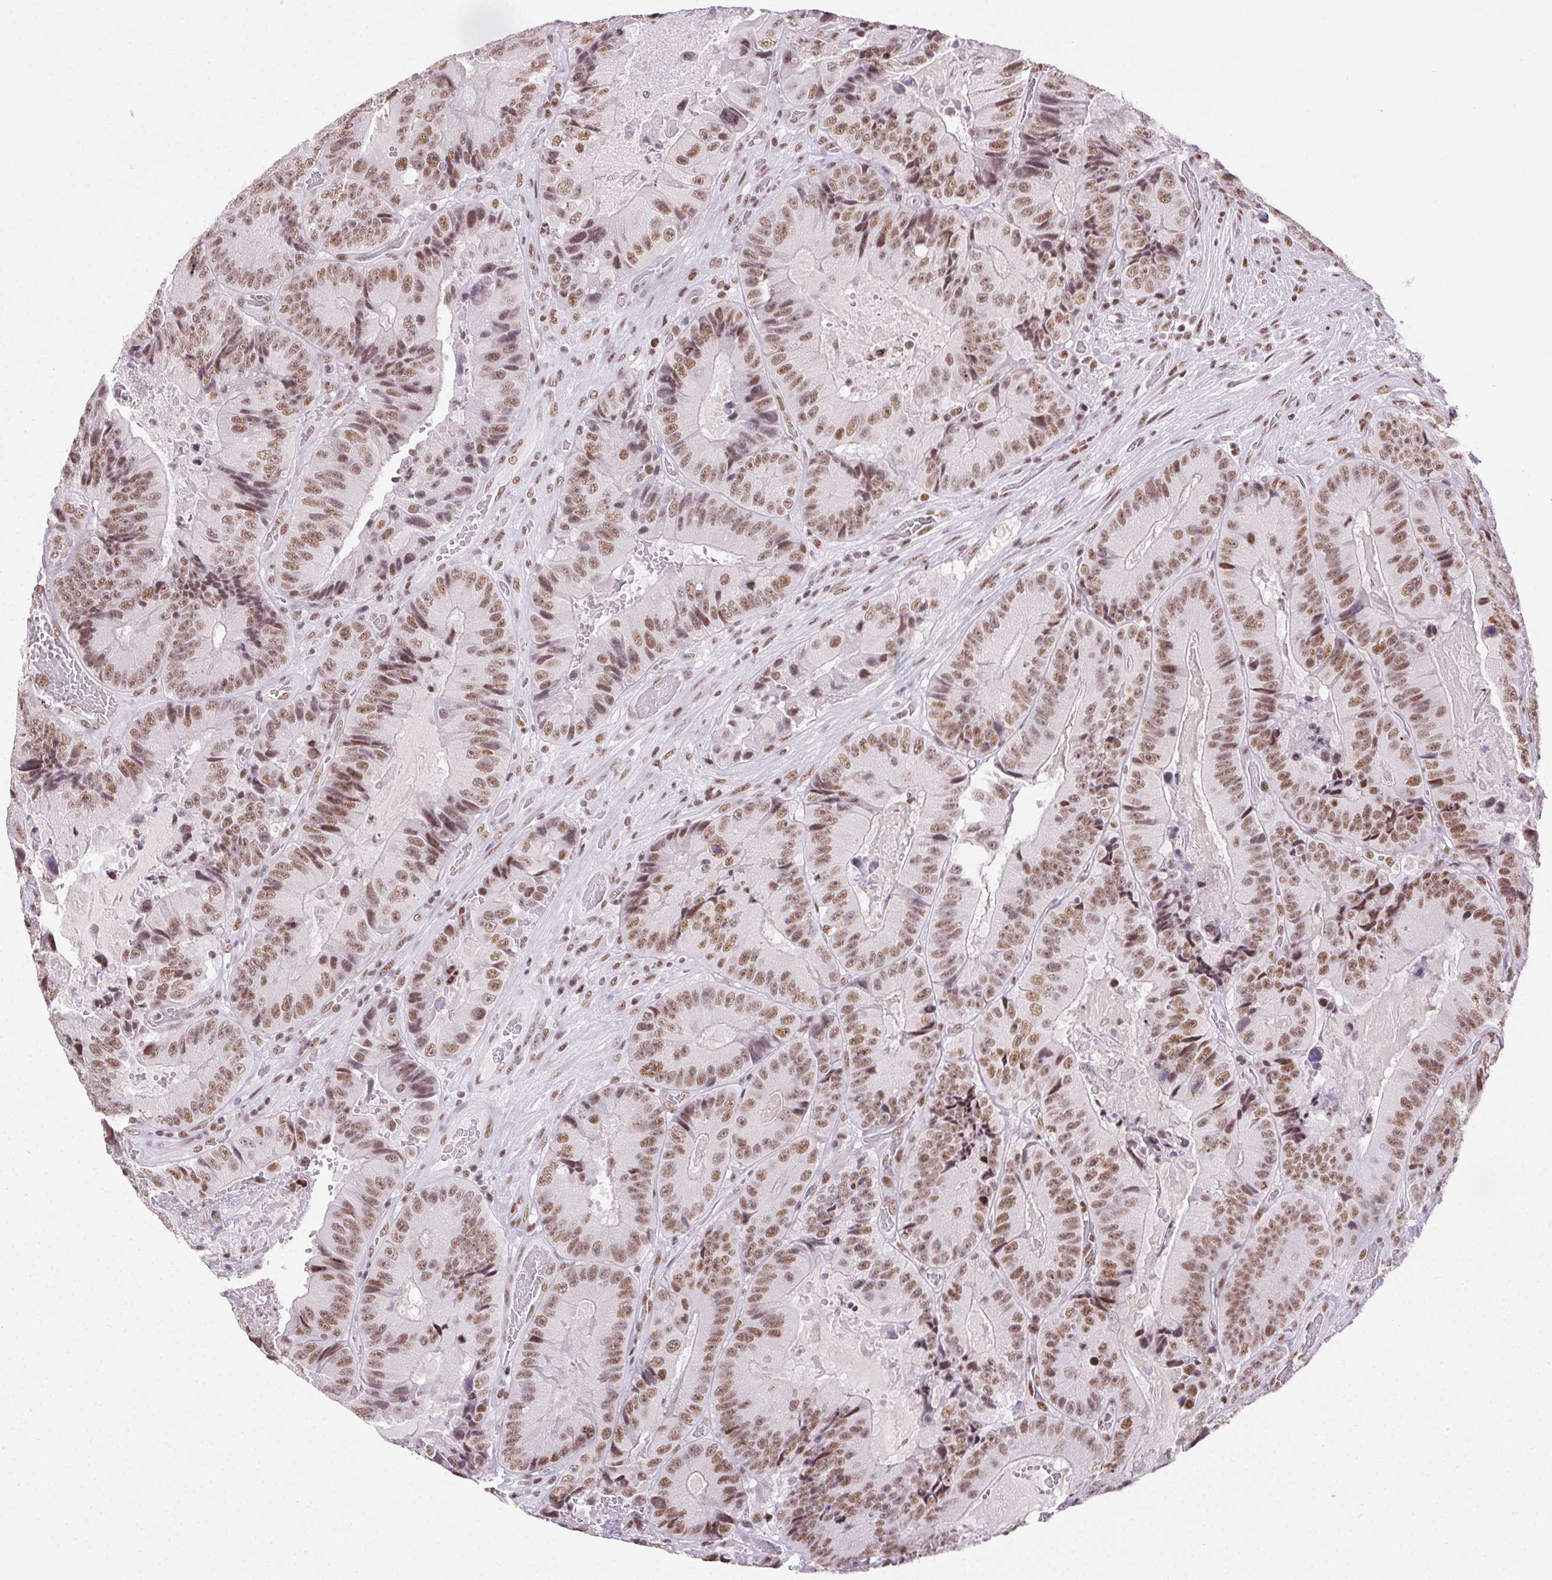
{"staining": {"intensity": "moderate", "quantity": ">75%", "location": "nuclear"}, "tissue": "colorectal cancer", "cell_type": "Tumor cells", "image_type": "cancer", "snomed": [{"axis": "morphology", "description": "Adenocarcinoma, NOS"}, {"axis": "topography", "description": "Colon"}], "caption": "A high-resolution histopathology image shows immunohistochemistry staining of colorectal adenocarcinoma, which demonstrates moderate nuclear expression in approximately >75% of tumor cells. (DAB = brown stain, brightfield microscopy at high magnification).", "gene": "TRA2B", "patient": {"sex": "female", "age": 86}}